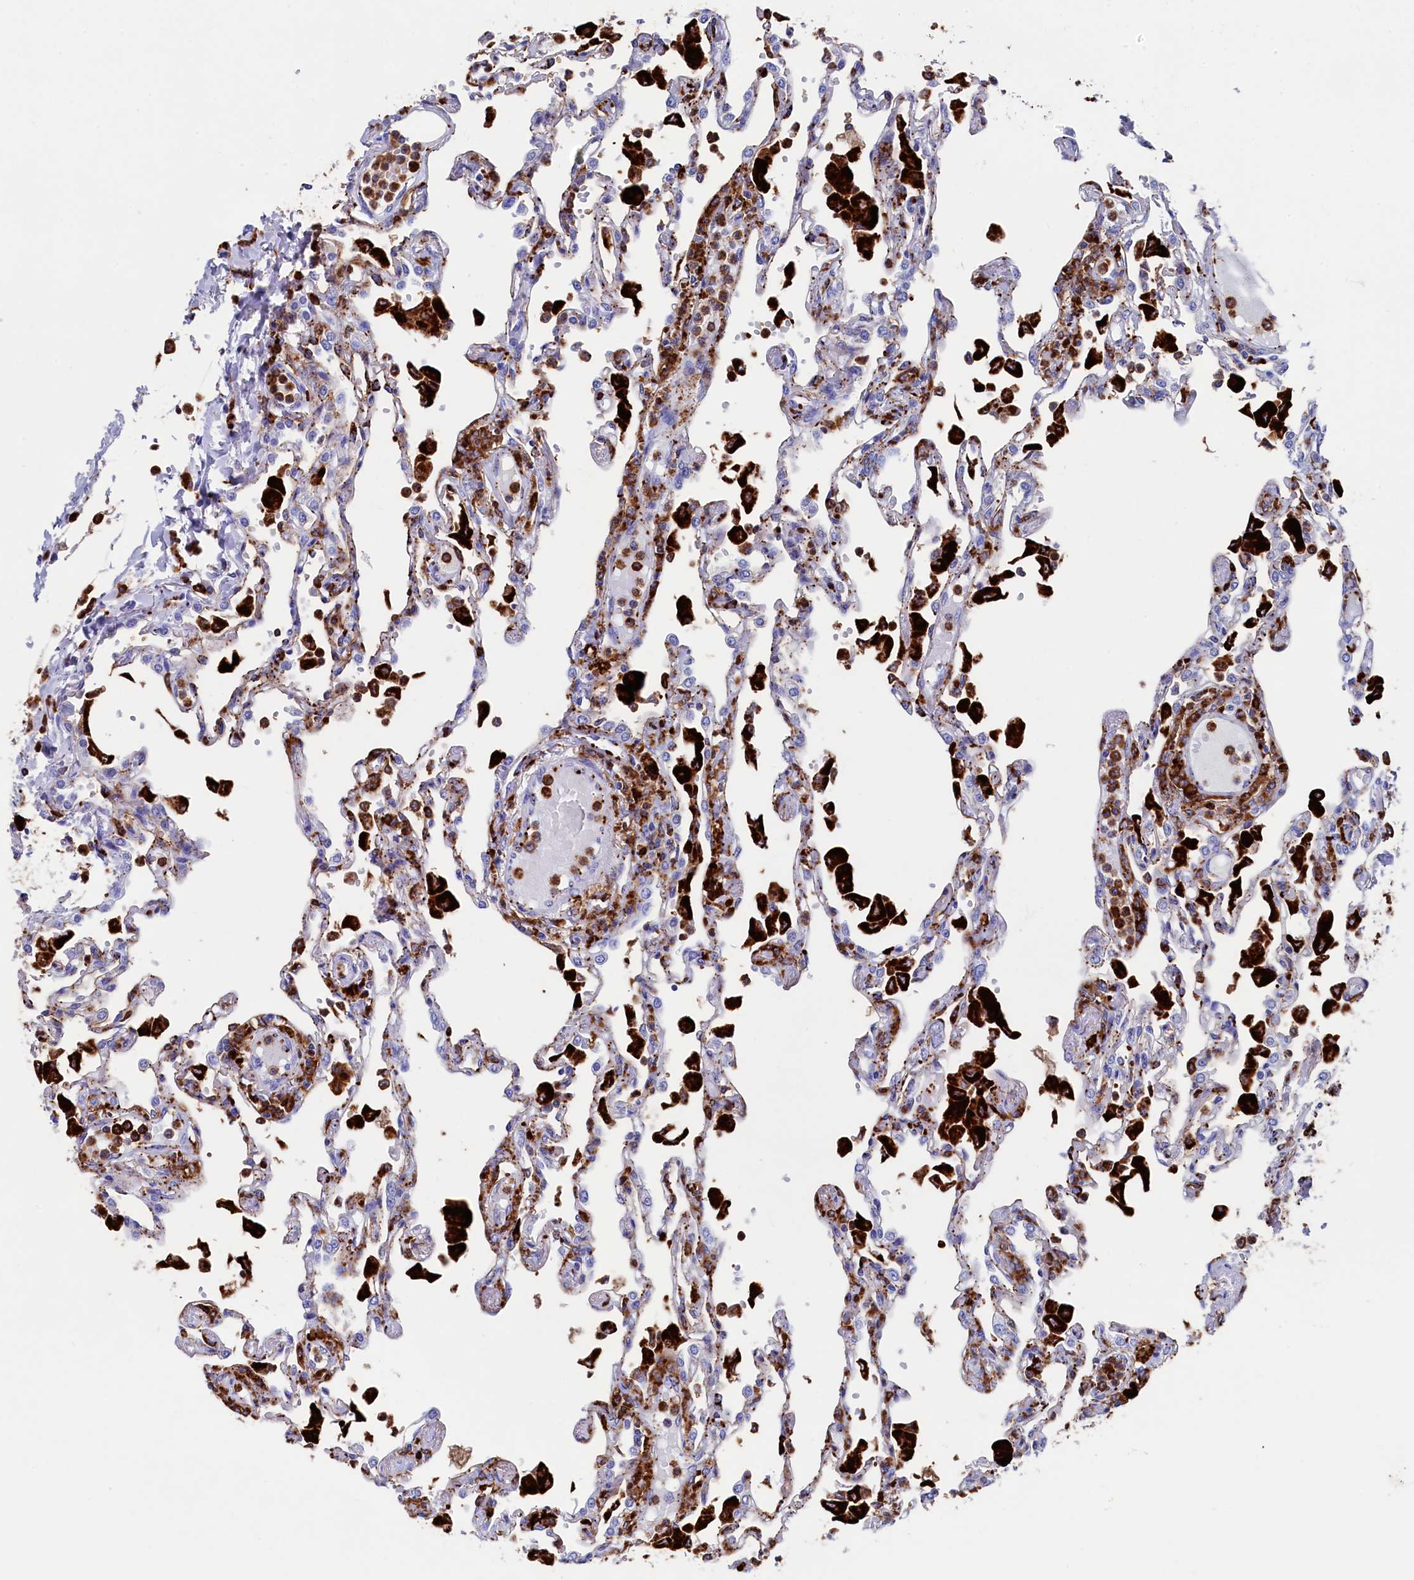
{"staining": {"intensity": "weak", "quantity": "25%-75%", "location": "cytoplasmic/membranous"}, "tissue": "lung", "cell_type": "Alveolar cells", "image_type": "normal", "snomed": [{"axis": "morphology", "description": "Normal tissue, NOS"}, {"axis": "topography", "description": "Bronchus"}, {"axis": "topography", "description": "Lung"}], "caption": "Brown immunohistochemical staining in unremarkable lung shows weak cytoplasmic/membranous expression in approximately 25%-75% of alveolar cells.", "gene": "PLAC8", "patient": {"sex": "female", "age": 49}}